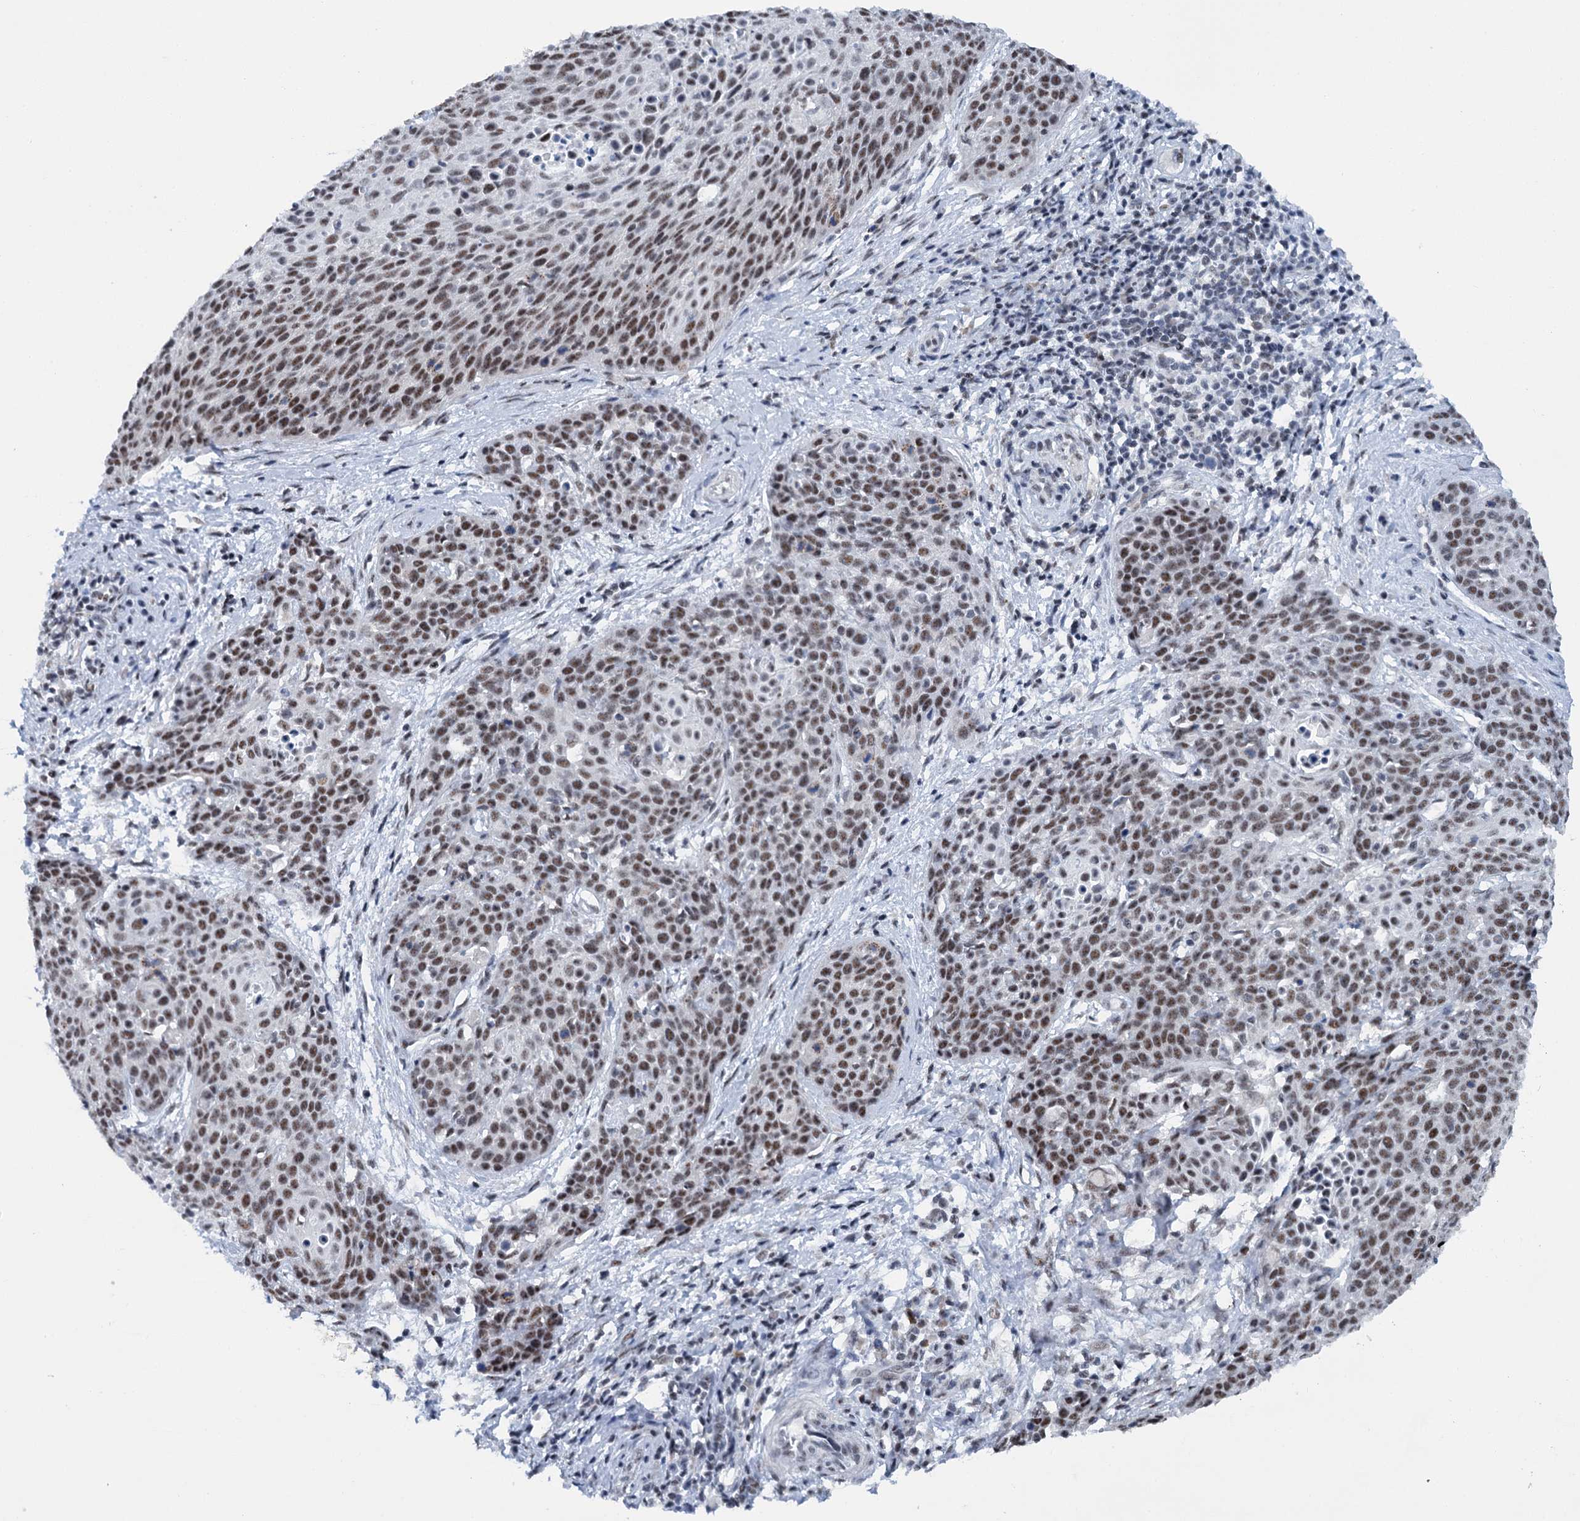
{"staining": {"intensity": "moderate", "quantity": ">75%", "location": "nuclear"}, "tissue": "cervical cancer", "cell_type": "Tumor cells", "image_type": "cancer", "snomed": [{"axis": "morphology", "description": "Squamous cell carcinoma, NOS"}, {"axis": "topography", "description": "Cervix"}], "caption": "Protein analysis of cervical cancer tissue shows moderate nuclear expression in approximately >75% of tumor cells.", "gene": "SREK1", "patient": {"sex": "female", "age": 38}}